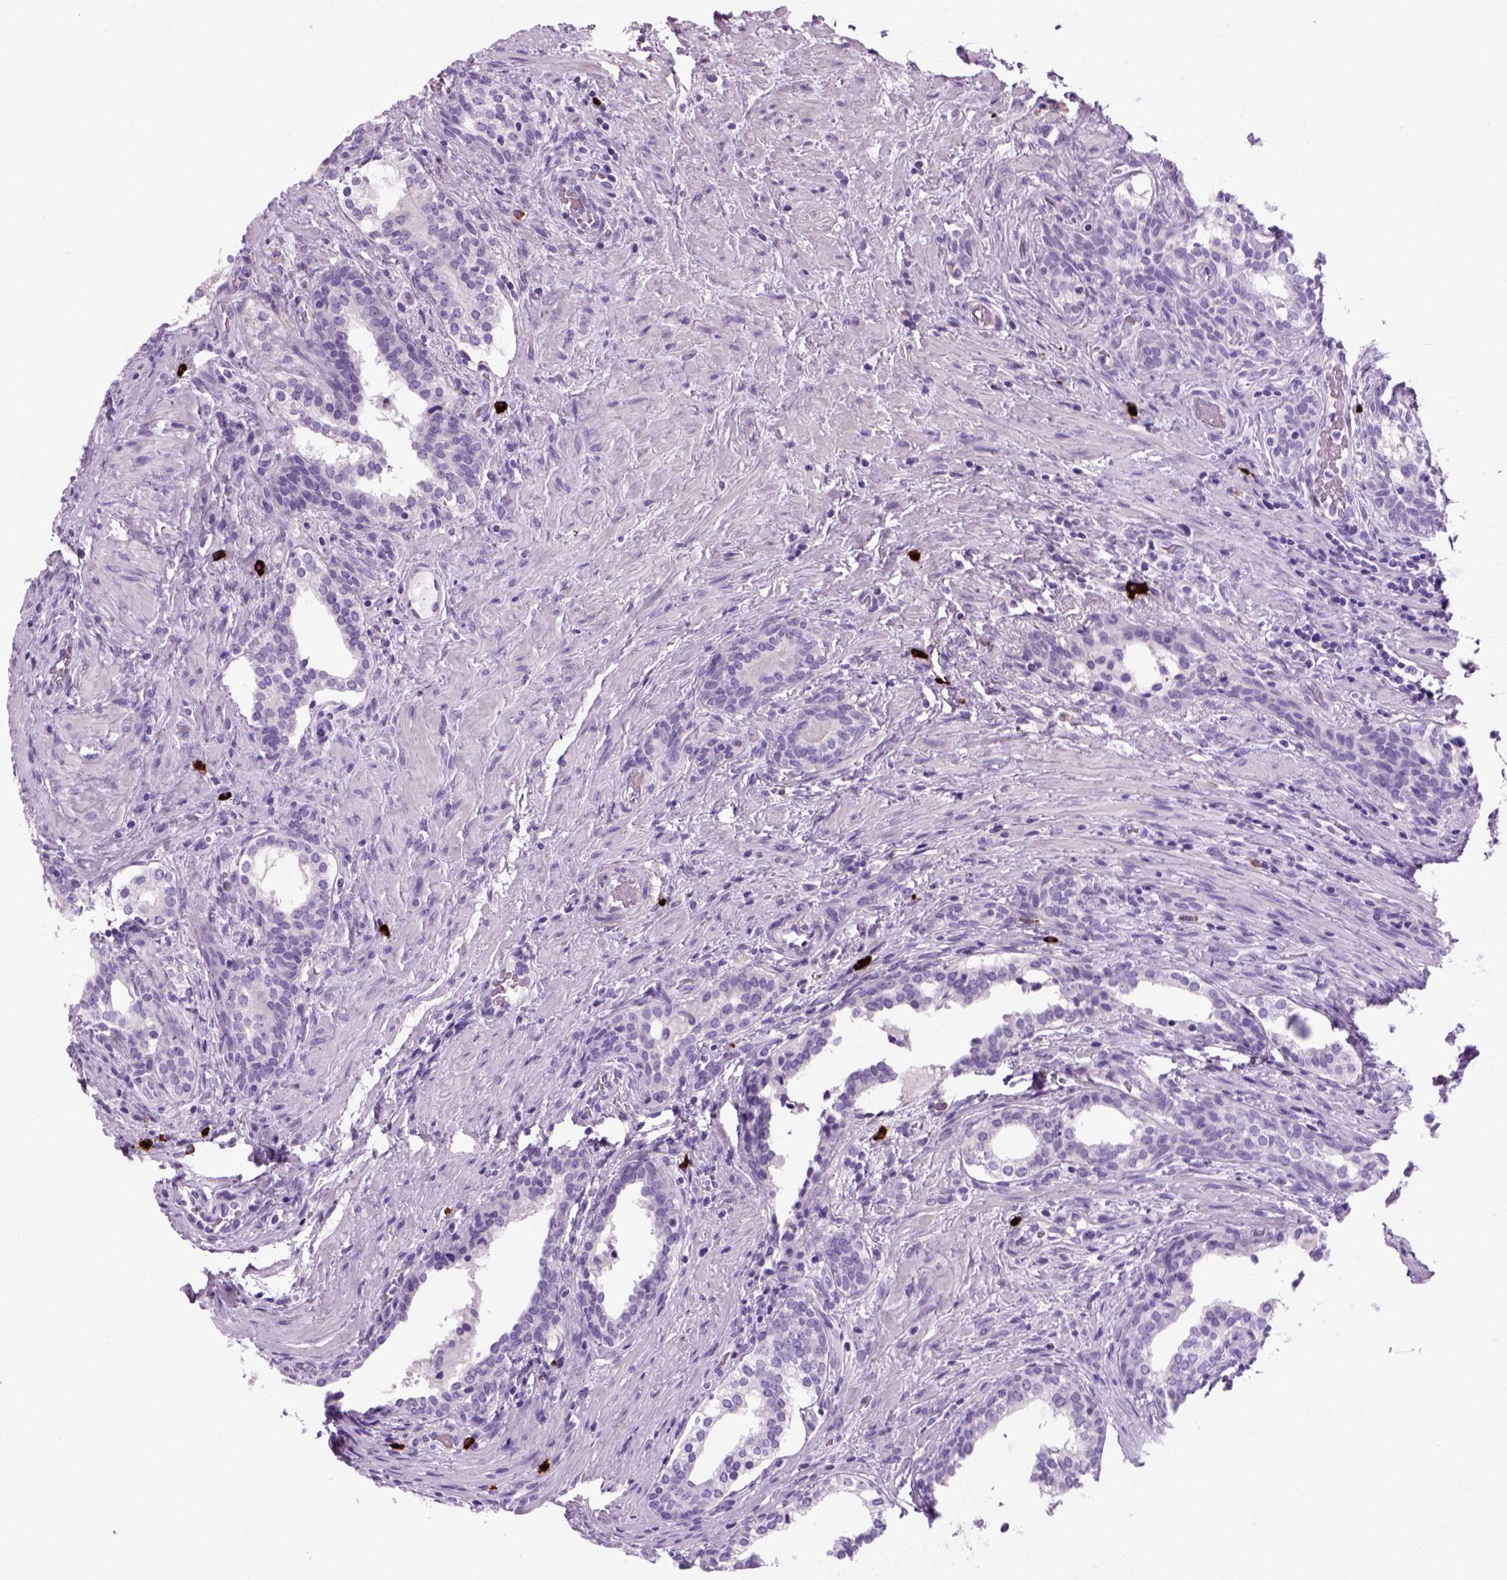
{"staining": {"intensity": "negative", "quantity": "none", "location": "none"}, "tissue": "prostate cancer", "cell_type": "Tumor cells", "image_type": "cancer", "snomed": [{"axis": "morphology", "description": "Adenocarcinoma, NOS"}, {"axis": "morphology", "description": "Adenocarcinoma, High grade"}, {"axis": "topography", "description": "Prostate"}], "caption": "Immunohistochemistry of human prostate high-grade adenocarcinoma reveals no staining in tumor cells.", "gene": "MZB1", "patient": {"sex": "male", "age": 61}}